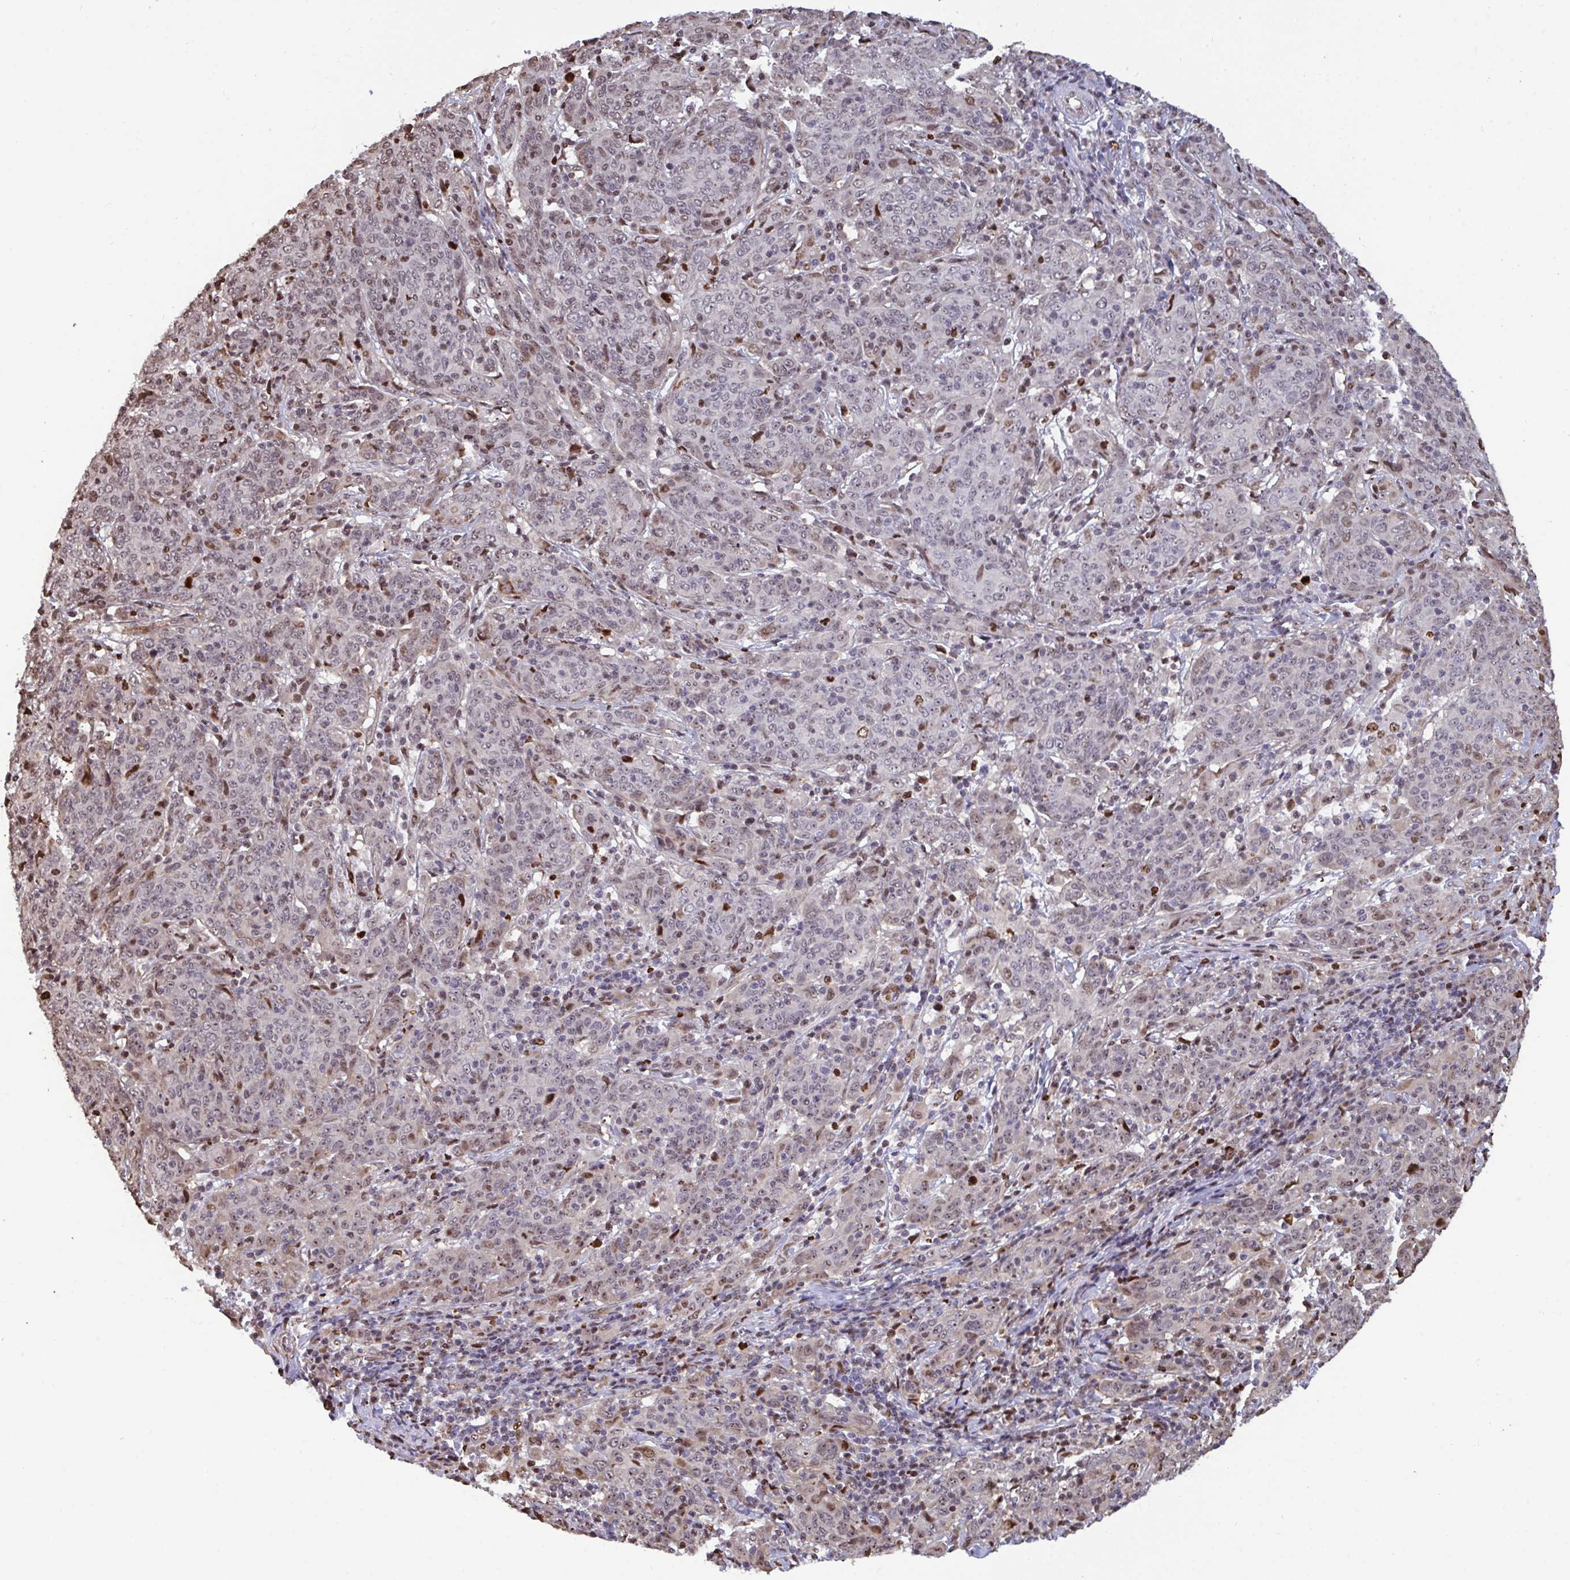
{"staining": {"intensity": "moderate", "quantity": "<25%", "location": "nuclear"}, "tissue": "cervical cancer", "cell_type": "Tumor cells", "image_type": "cancer", "snomed": [{"axis": "morphology", "description": "Squamous cell carcinoma, NOS"}, {"axis": "topography", "description": "Cervix"}], "caption": "Tumor cells display moderate nuclear staining in approximately <25% of cells in squamous cell carcinoma (cervical).", "gene": "PELI2", "patient": {"sex": "female", "age": 67}}